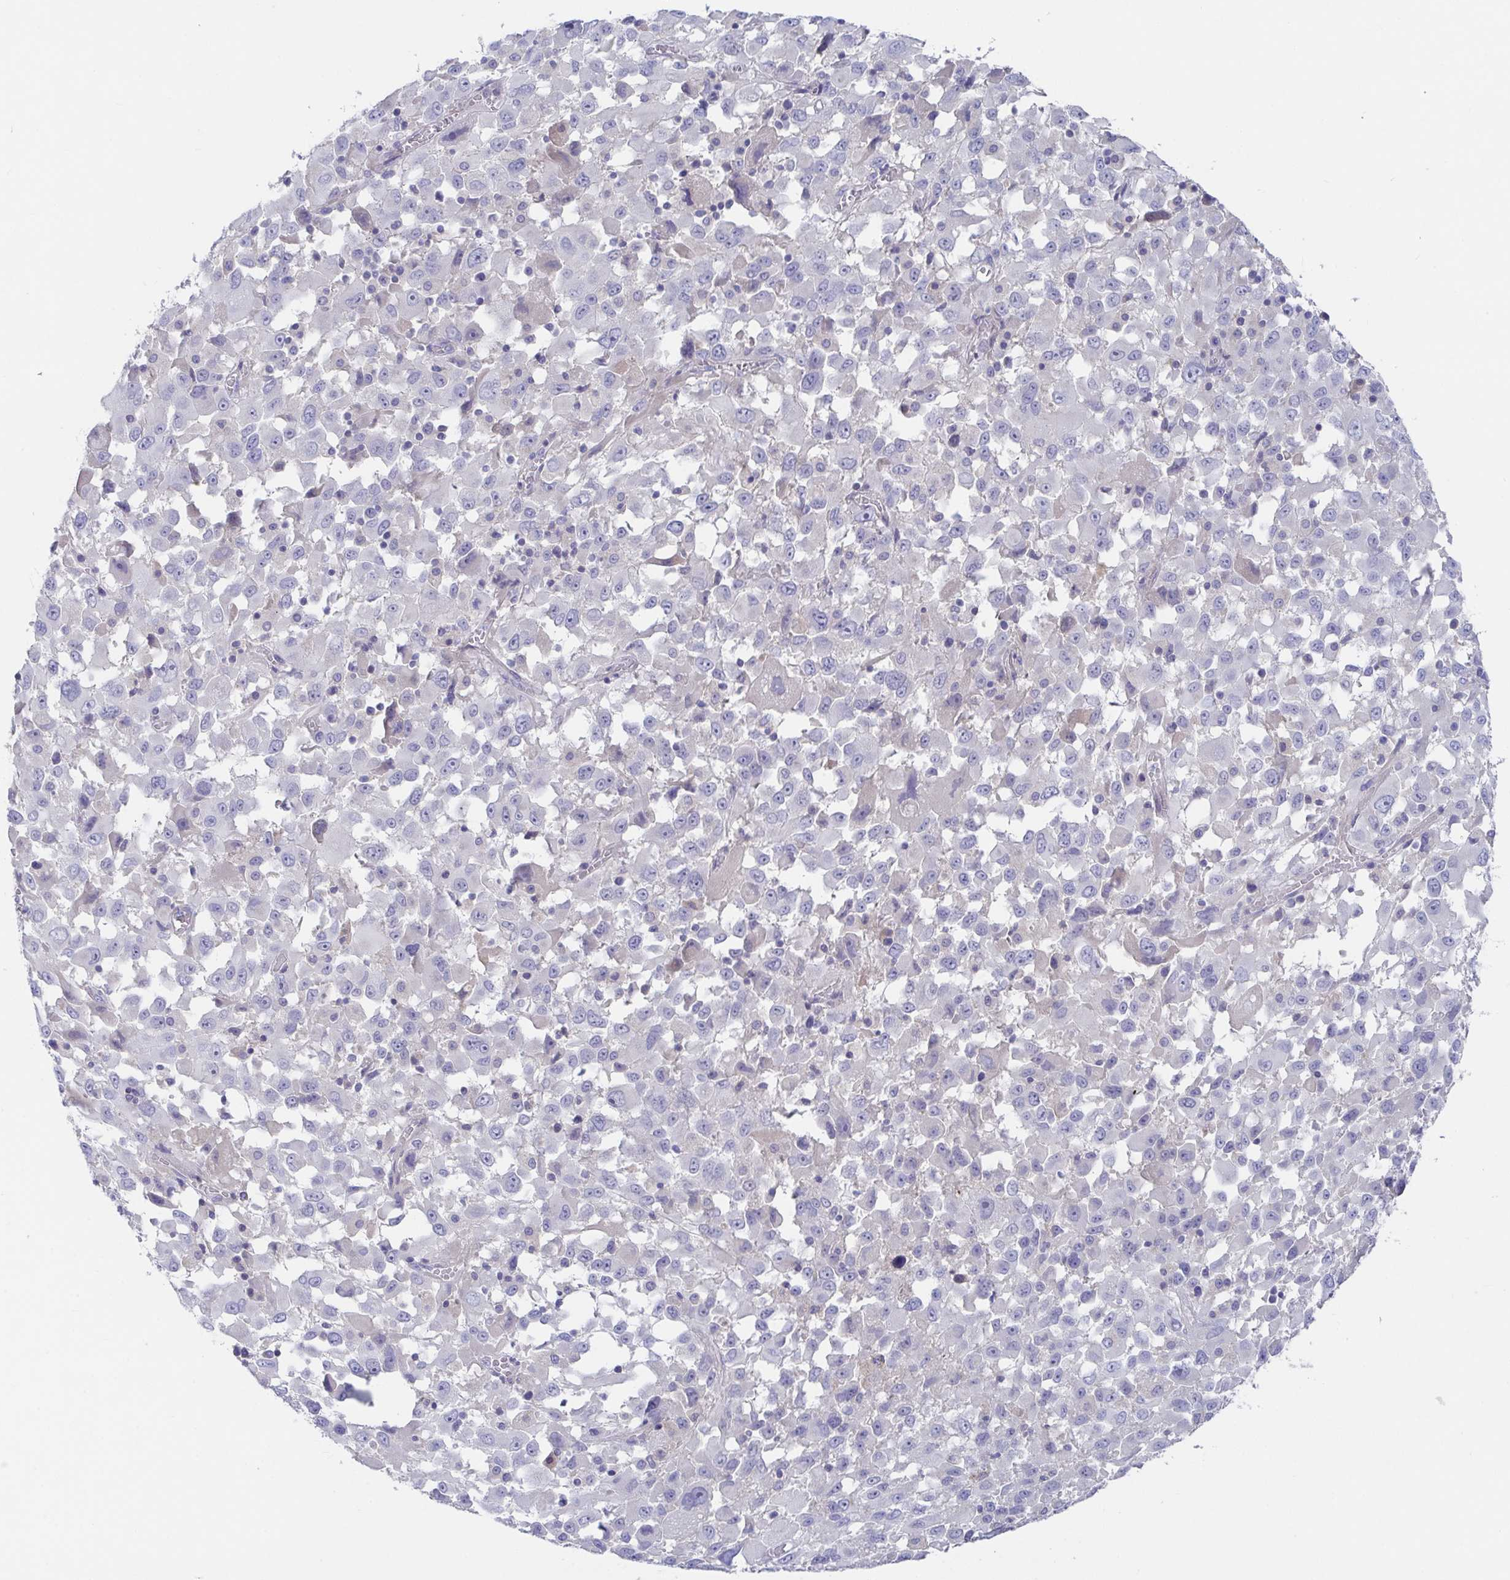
{"staining": {"intensity": "negative", "quantity": "none", "location": "none"}, "tissue": "melanoma", "cell_type": "Tumor cells", "image_type": "cancer", "snomed": [{"axis": "morphology", "description": "Malignant melanoma, Metastatic site"}, {"axis": "topography", "description": "Soft tissue"}], "caption": "Tumor cells are negative for brown protein staining in malignant melanoma (metastatic site).", "gene": "ZNF561", "patient": {"sex": "male", "age": 50}}